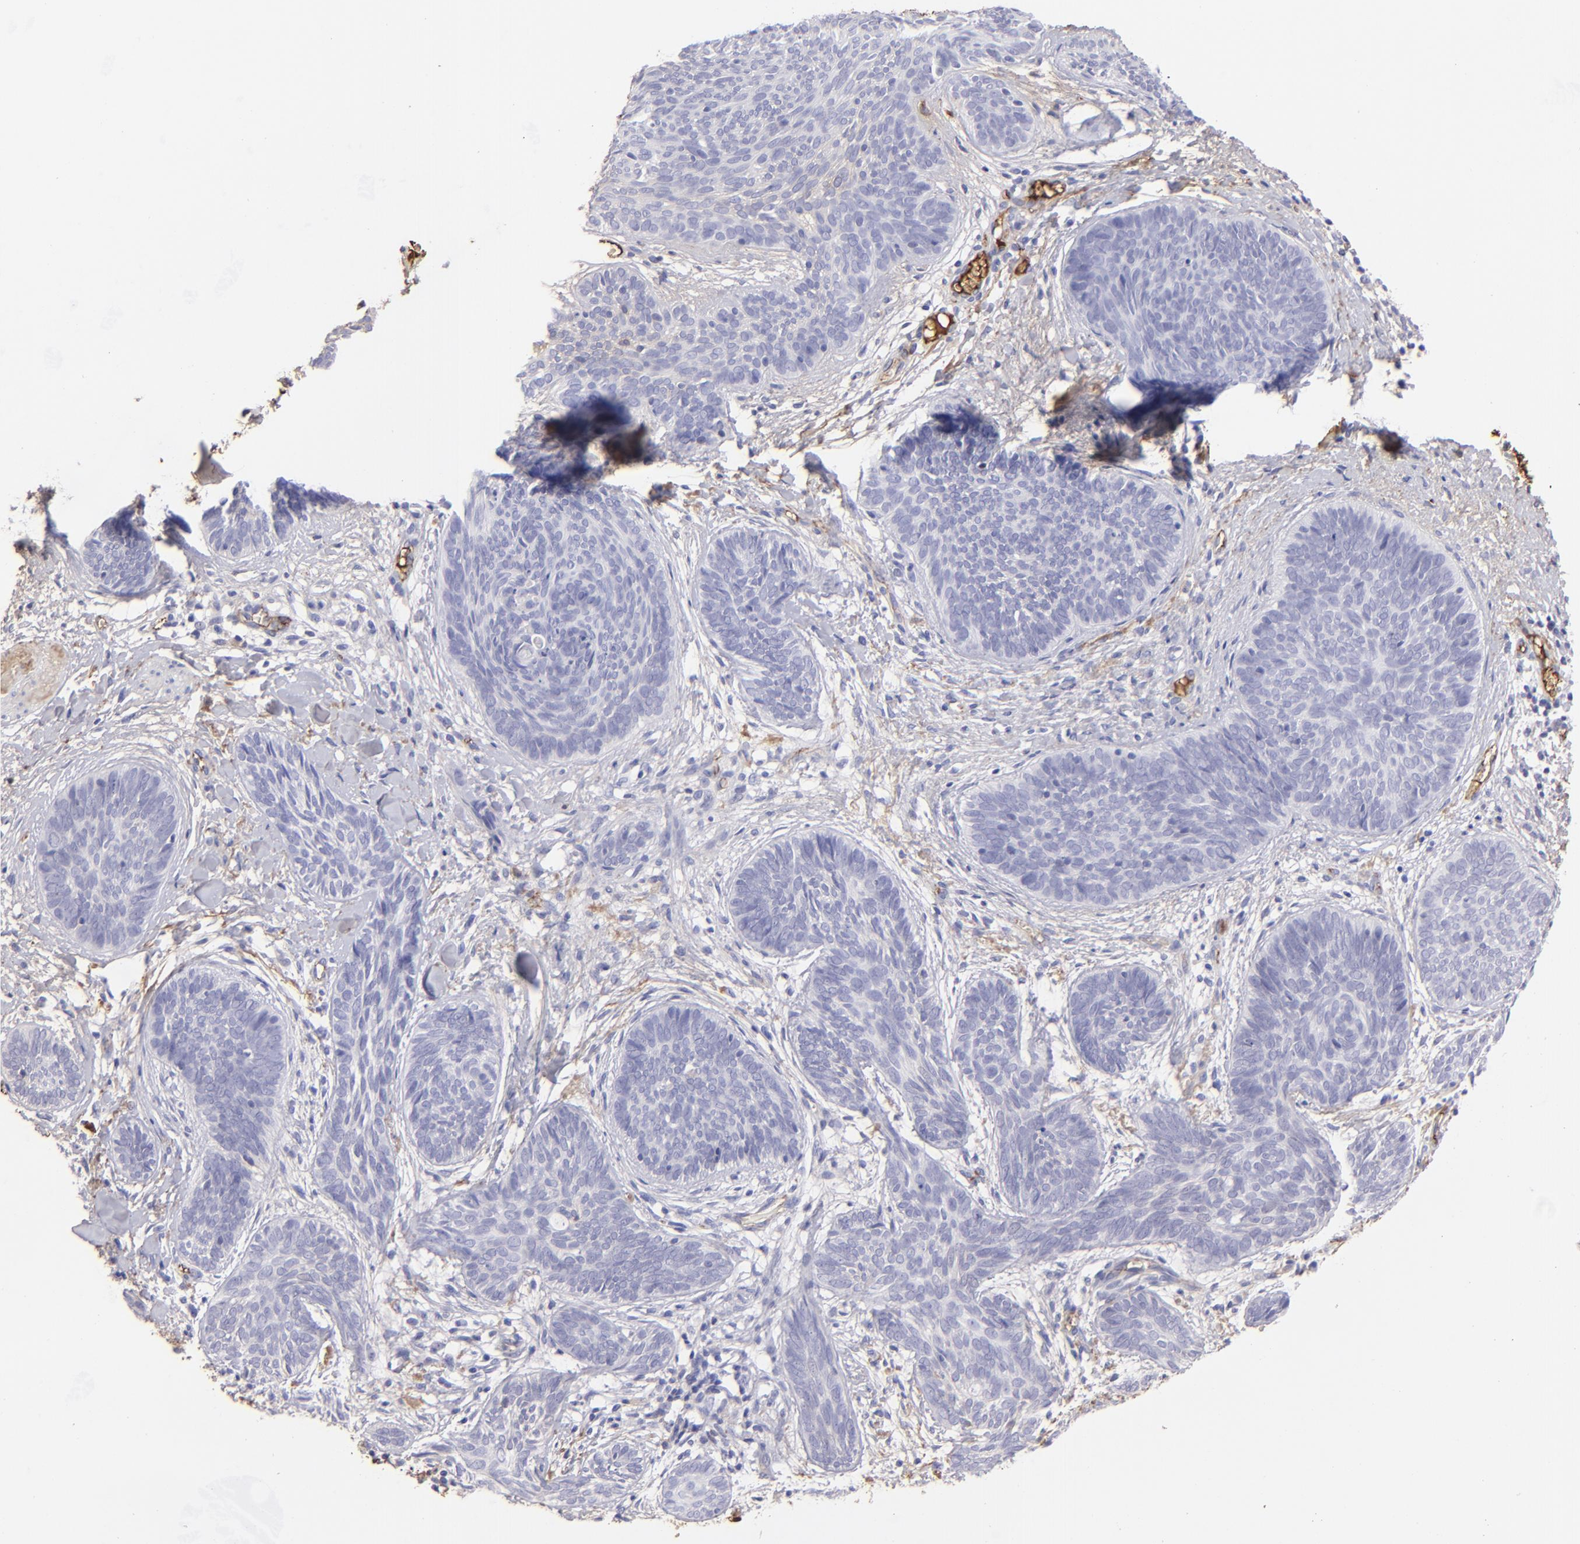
{"staining": {"intensity": "negative", "quantity": "none", "location": "none"}, "tissue": "skin cancer", "cell_type": "Tumor cells", "image_type": "cancer", "snomed": [{"axis": "morphology", "description": "Basal cell carcinoma"}, {"axis": "topography", "description": "Skin"}], "caption": "The IHC photomicrograph has no significant staining in tumor cells of basal cell carcinoma (skin) tissue. (Brightfield microscopy of DAB (3,3'-diaminobenzidine) immunohistochemistry at high magnification).", "gene": "FGB", "patient": {"sex": "female", "age": 81}}